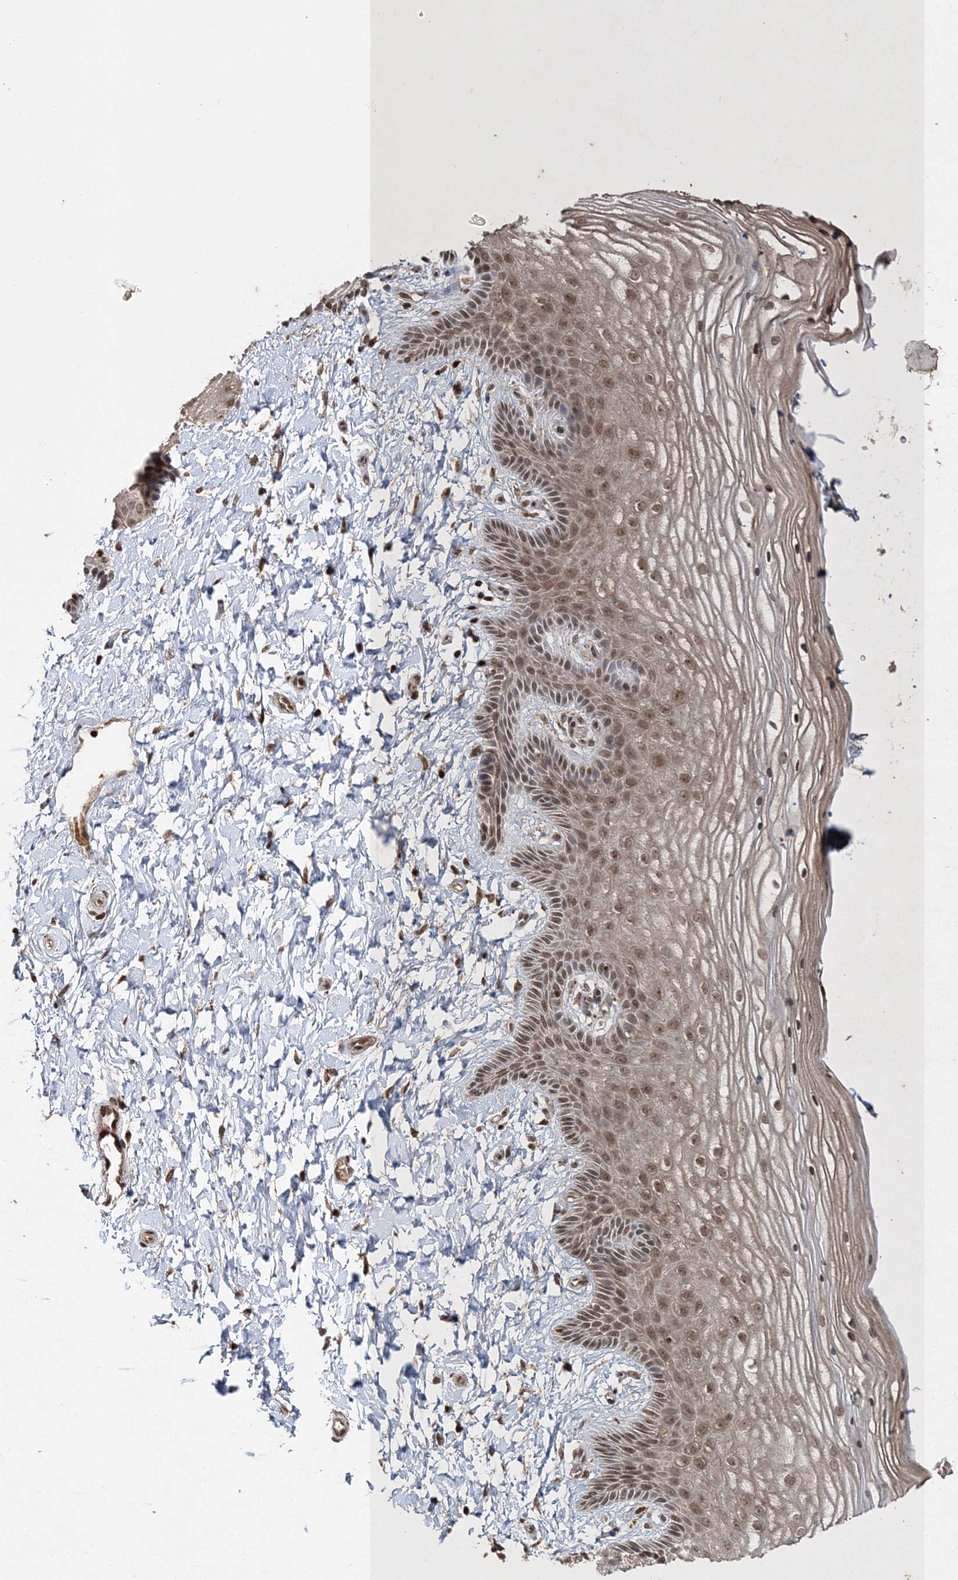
{"staining": {"intensity": "moderate", "quantity": ">75%", "location": "nuclear"}, "tissue": "vagina", "cell_type": "Squamous epithelial cells", "image_type": "normal", "snomed": [{"axis": "morphology", "description": "Normal tissue, NOS"}, {"axis": "topography", "description": "Vagina"}, {"axis": "topography", "description": "Cervix"}], "caption": "Unremarkable vagina was stained to show a protein in brown. There is medium levels of moderate nuclear expression in approximately >75% of squamous epithelial cells. Immunohistochemistry (ihc) stains the protein of interest in brown and the nuclei are stained blue.", "gene": "CARM1", "patient": {"sex": "female", "age": 40}}